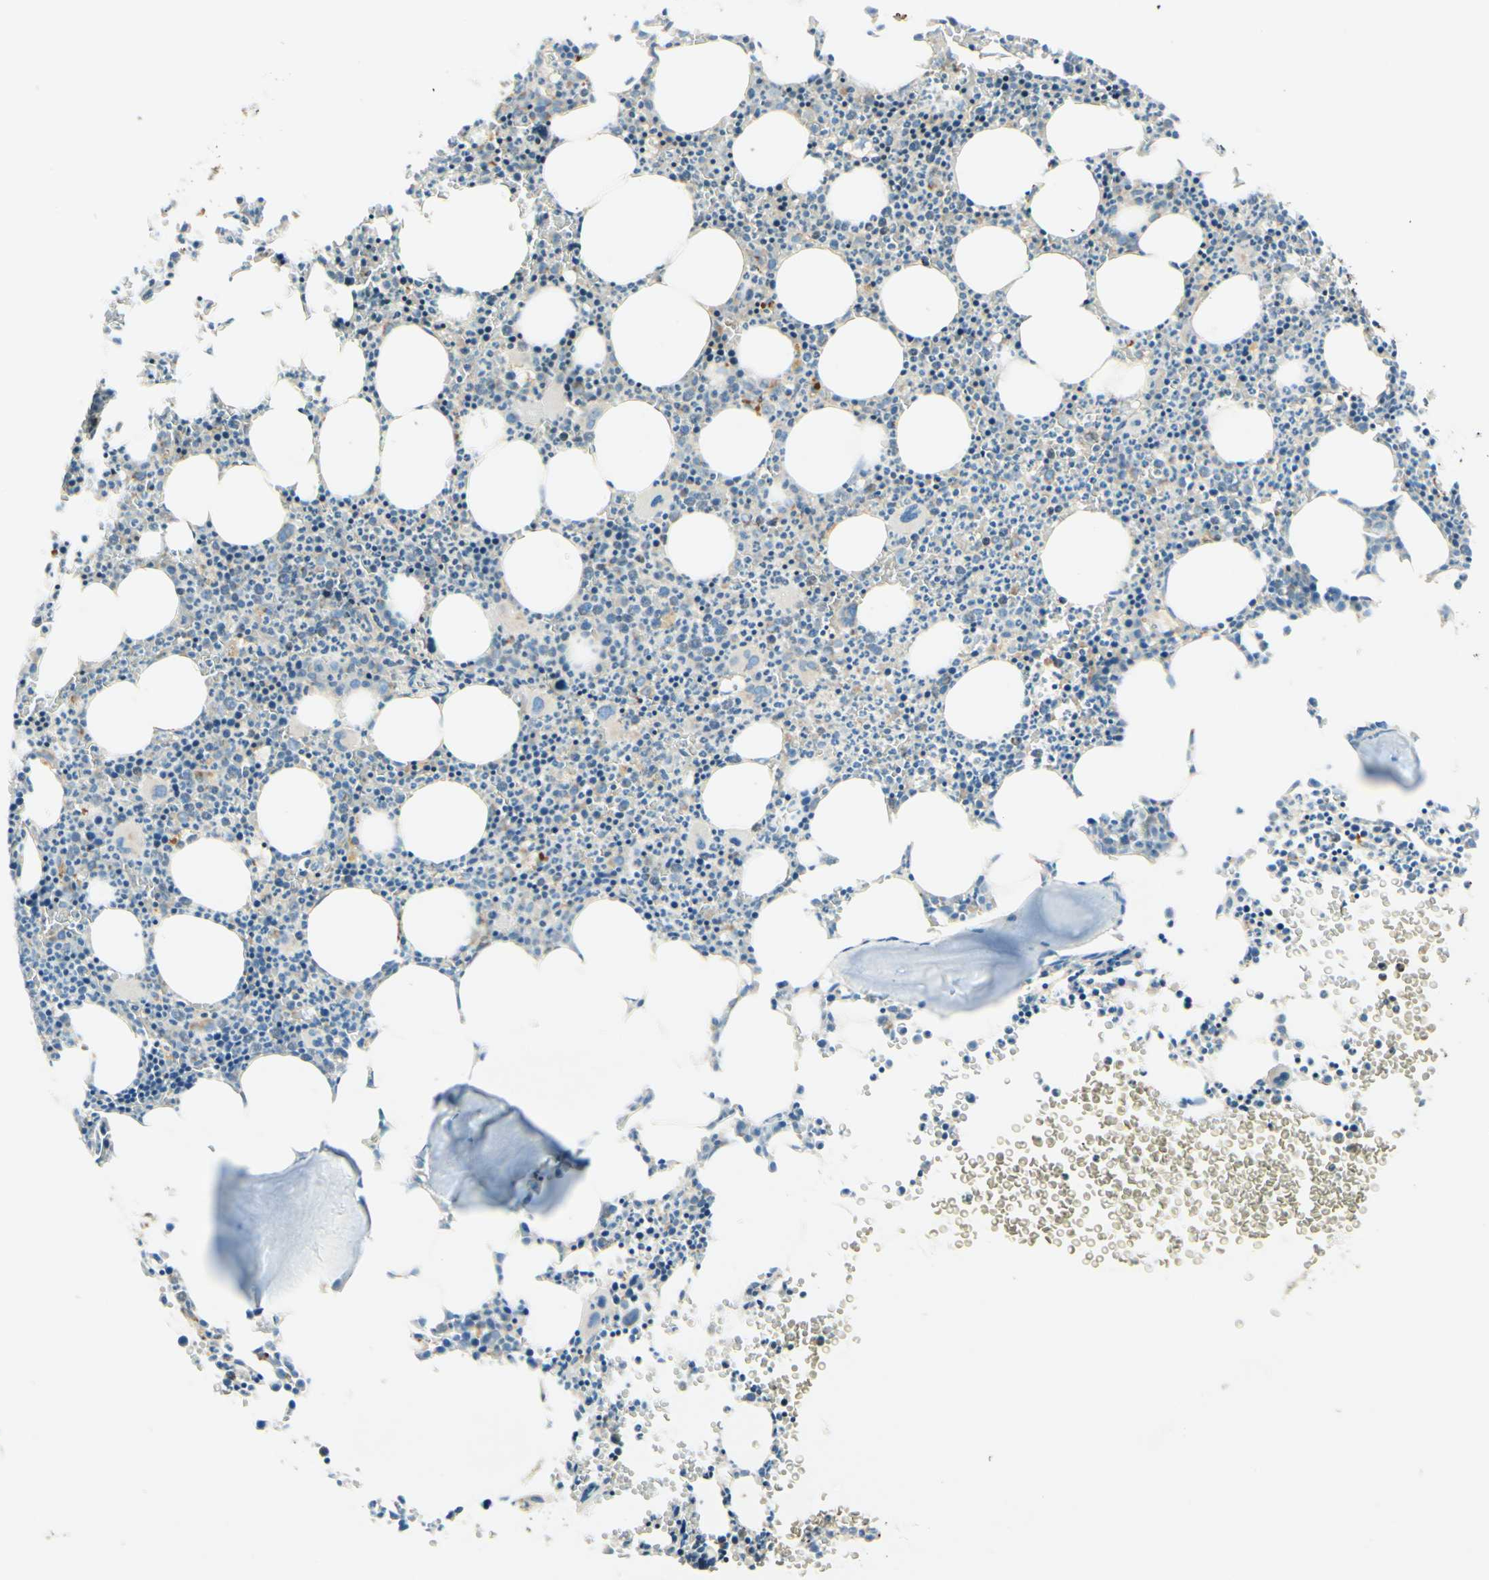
{"staining": {"intensity": "moderate", "quantity": "<25%", "location": "cytoplasmic/membranous"}, "tissue": "bone marrow", "cell_type": "Hematopoietic cells", "image_type": "normal", "snomed": [{"axis": "morphology", "description": "Normal tissue, NOS"}, {"axis": "morphology", "description": "Inflammation, NOS"}, {"axis": "topography", "description": "Bone marrow"}], "caption": "A brown stain shows moderate cytoplasmic/membranous positivity of a protein in hematopoietic cells of normal human bone marrow. (DAB (3,3'-diaminobenzidine) IHC, brown staining for protein, blue staining for nuclei).", "gene": "ARMC10", "patient": {"sex": "female", "age": 61}}